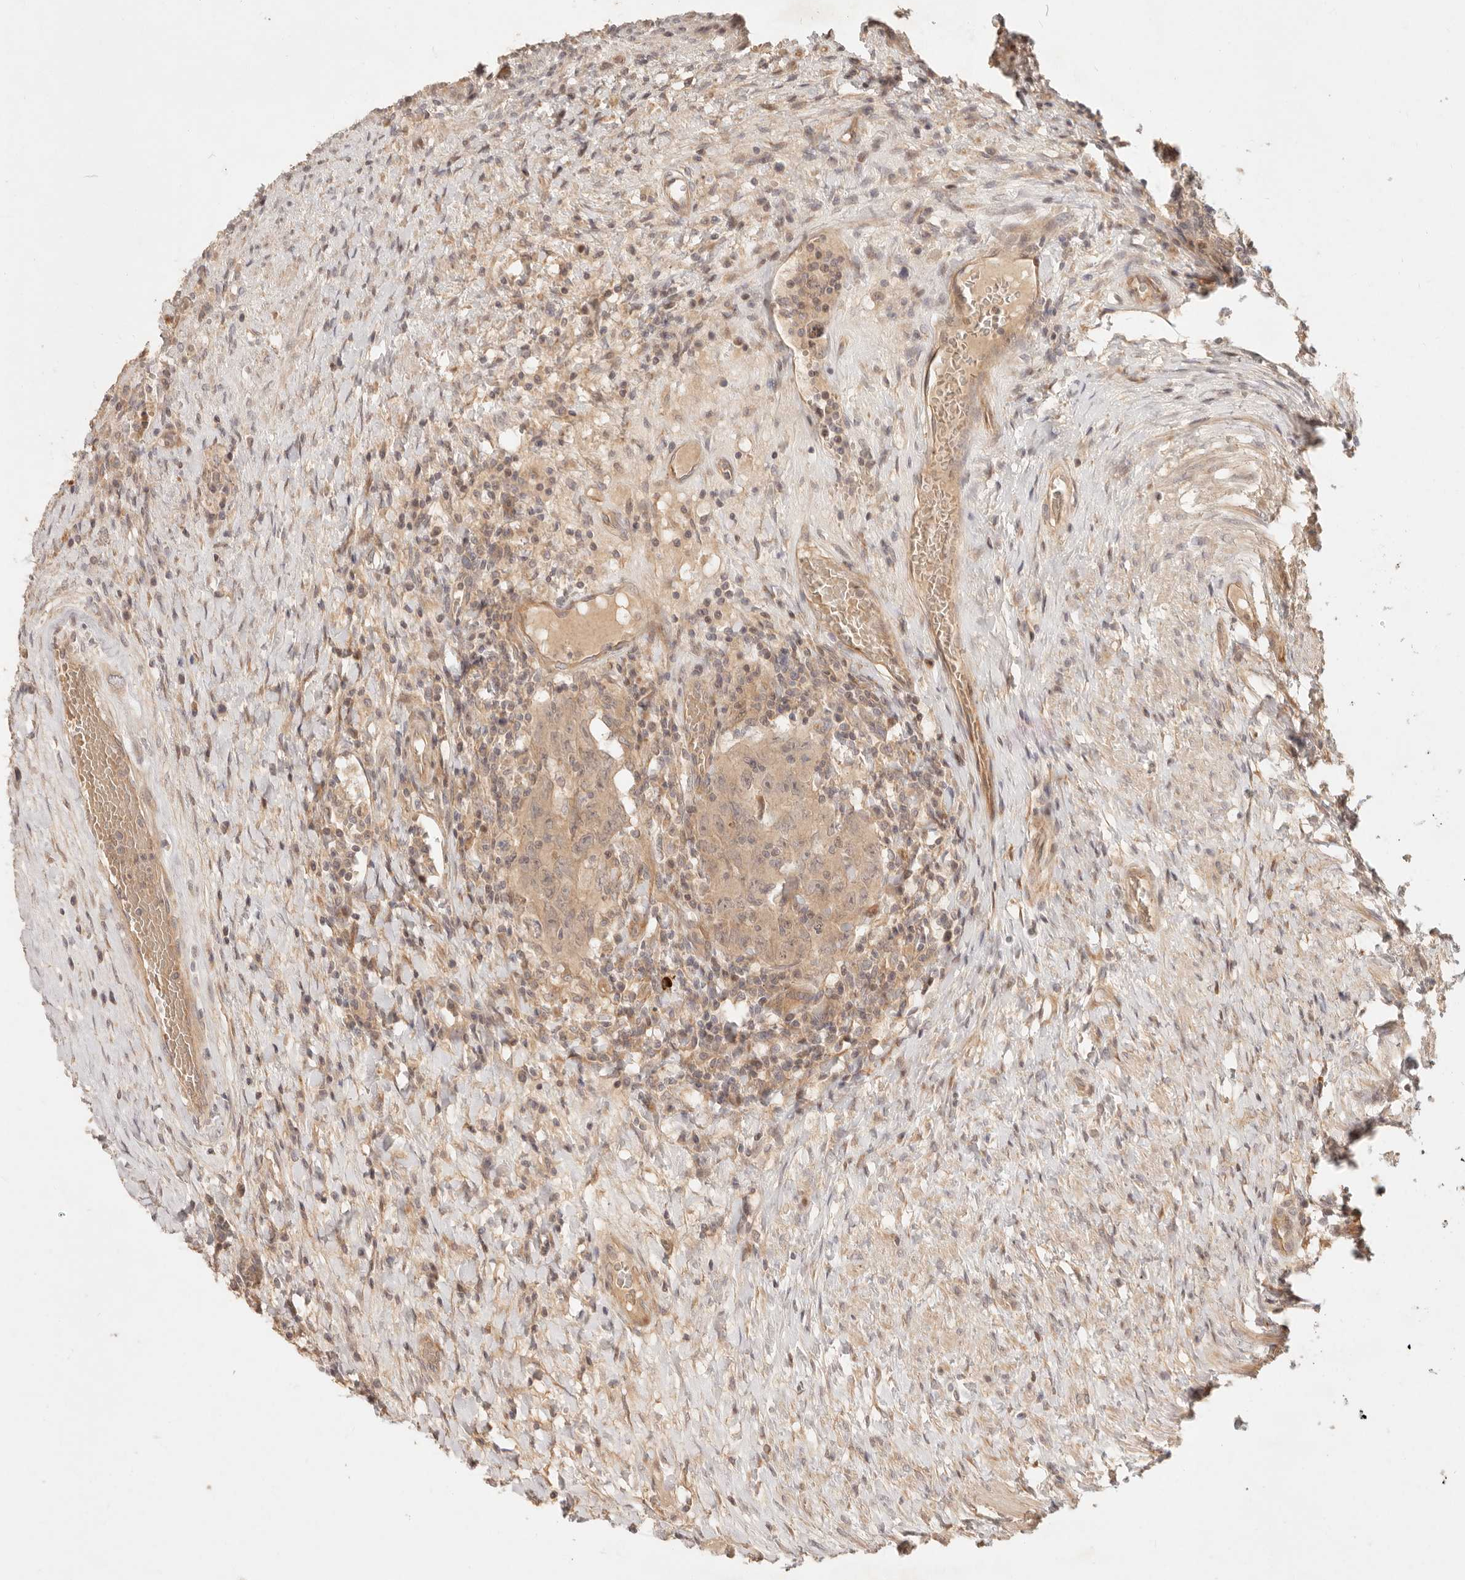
{"staining": {"intensity": "weak", "quantity": ">75%", "location": "cytoplasmic/membranous"}, "tissue": "testis cancer", "cell_type": "Tumor cells", "image_type": "cancer", "snomed": [{"axis": "morphology", "description": "Carcinoma, Embryonal, NOS"}, {"axis": "topography", "description": "Testis"}], "caption": "A photomicrograph of testis embryonal carcinoma stained for a protein shows weak cytoplasmic/membranous brown staining in tumor cells. (IHC, brightfield microscopy, high magnification).", "gene": "PPP1R3B", "patient": {"sex": "male", "age": 26}}